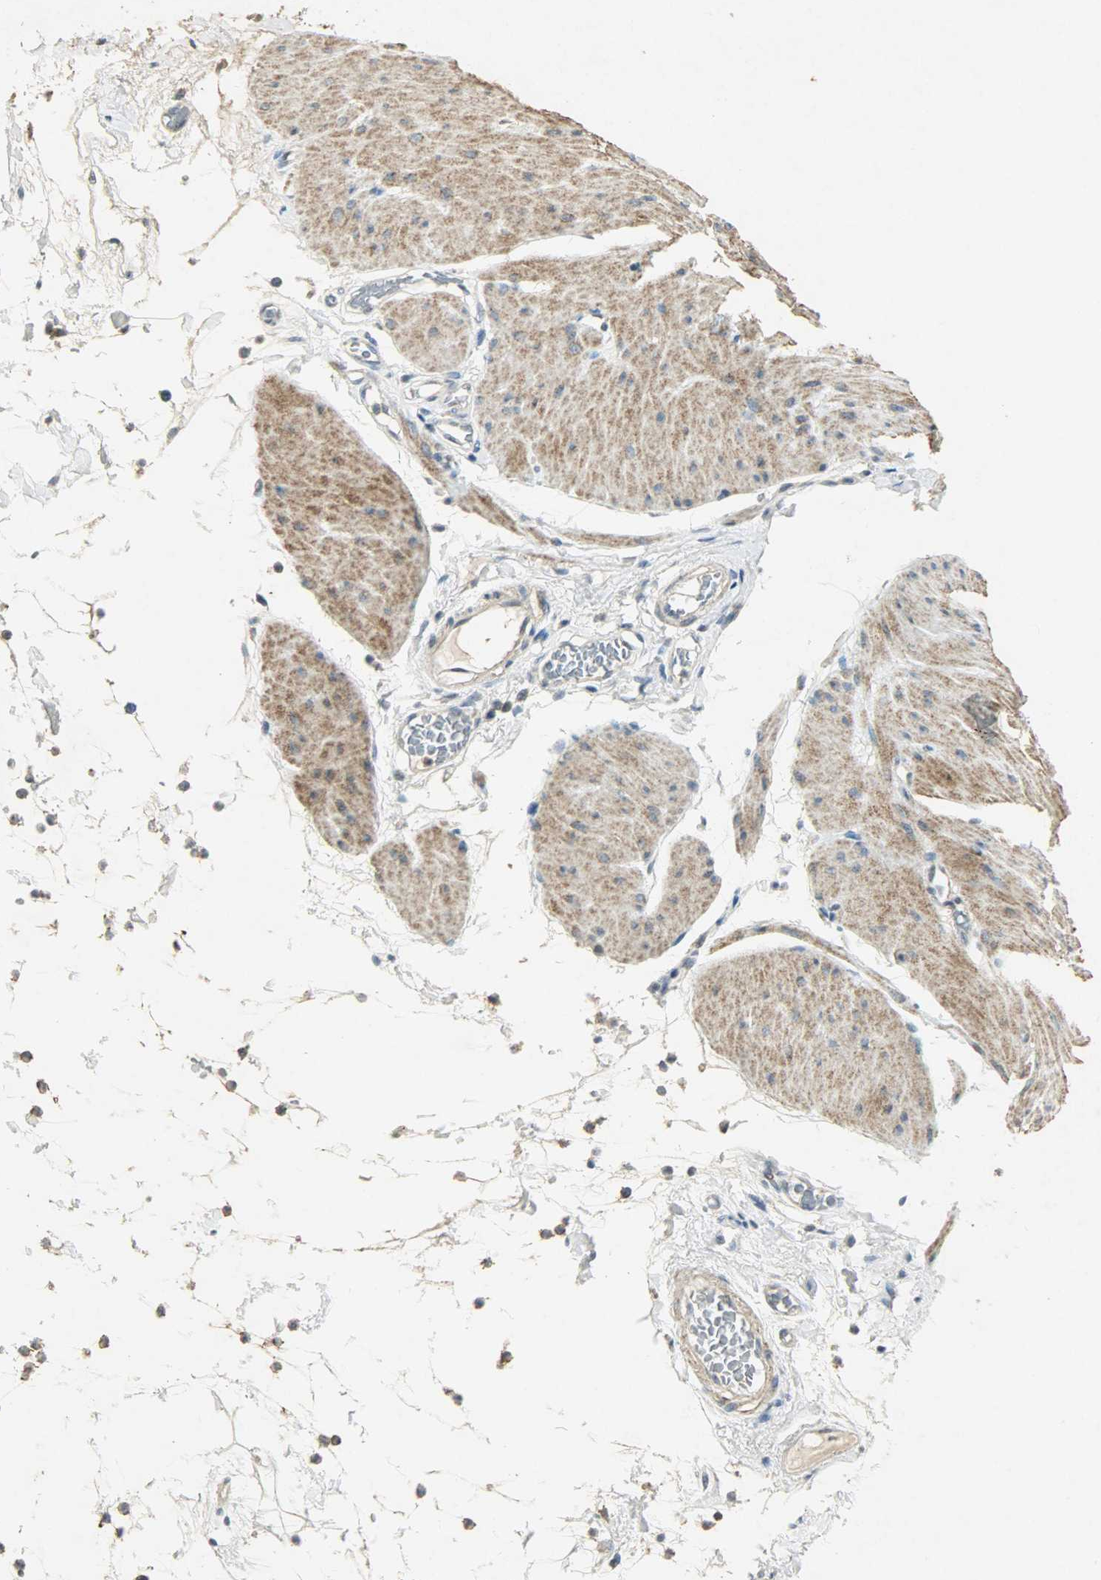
{"staining": {"intensity": "moderate", "quantity": ">75%", "location": "cytoplasmic/membranous"}, "tissue": "smooth muscle", "cell_type": "Smooth muscle cells", "image_type": "normal", "snomed": [{"axis": "morphology", "description": "Normal tissue, NOS"}, {"axis": "topography", "description": "Smooth muscle"}, {"axis": "topography", "description": "Colon"}], "caption": "Brown immunohistochemical staining in benign human smooth muscle reveals moderate cytoplasmic/membranous expression in about >75% of smooth muscle cells. The staining is performed using DAB (3,3'-diaminobenzidine) brown chromogen to label protein expression. The nuclei are counter-stained blue using hematoxylin.", "gene": "AURKB", "patient": {"sex": "male", "age": 67}}